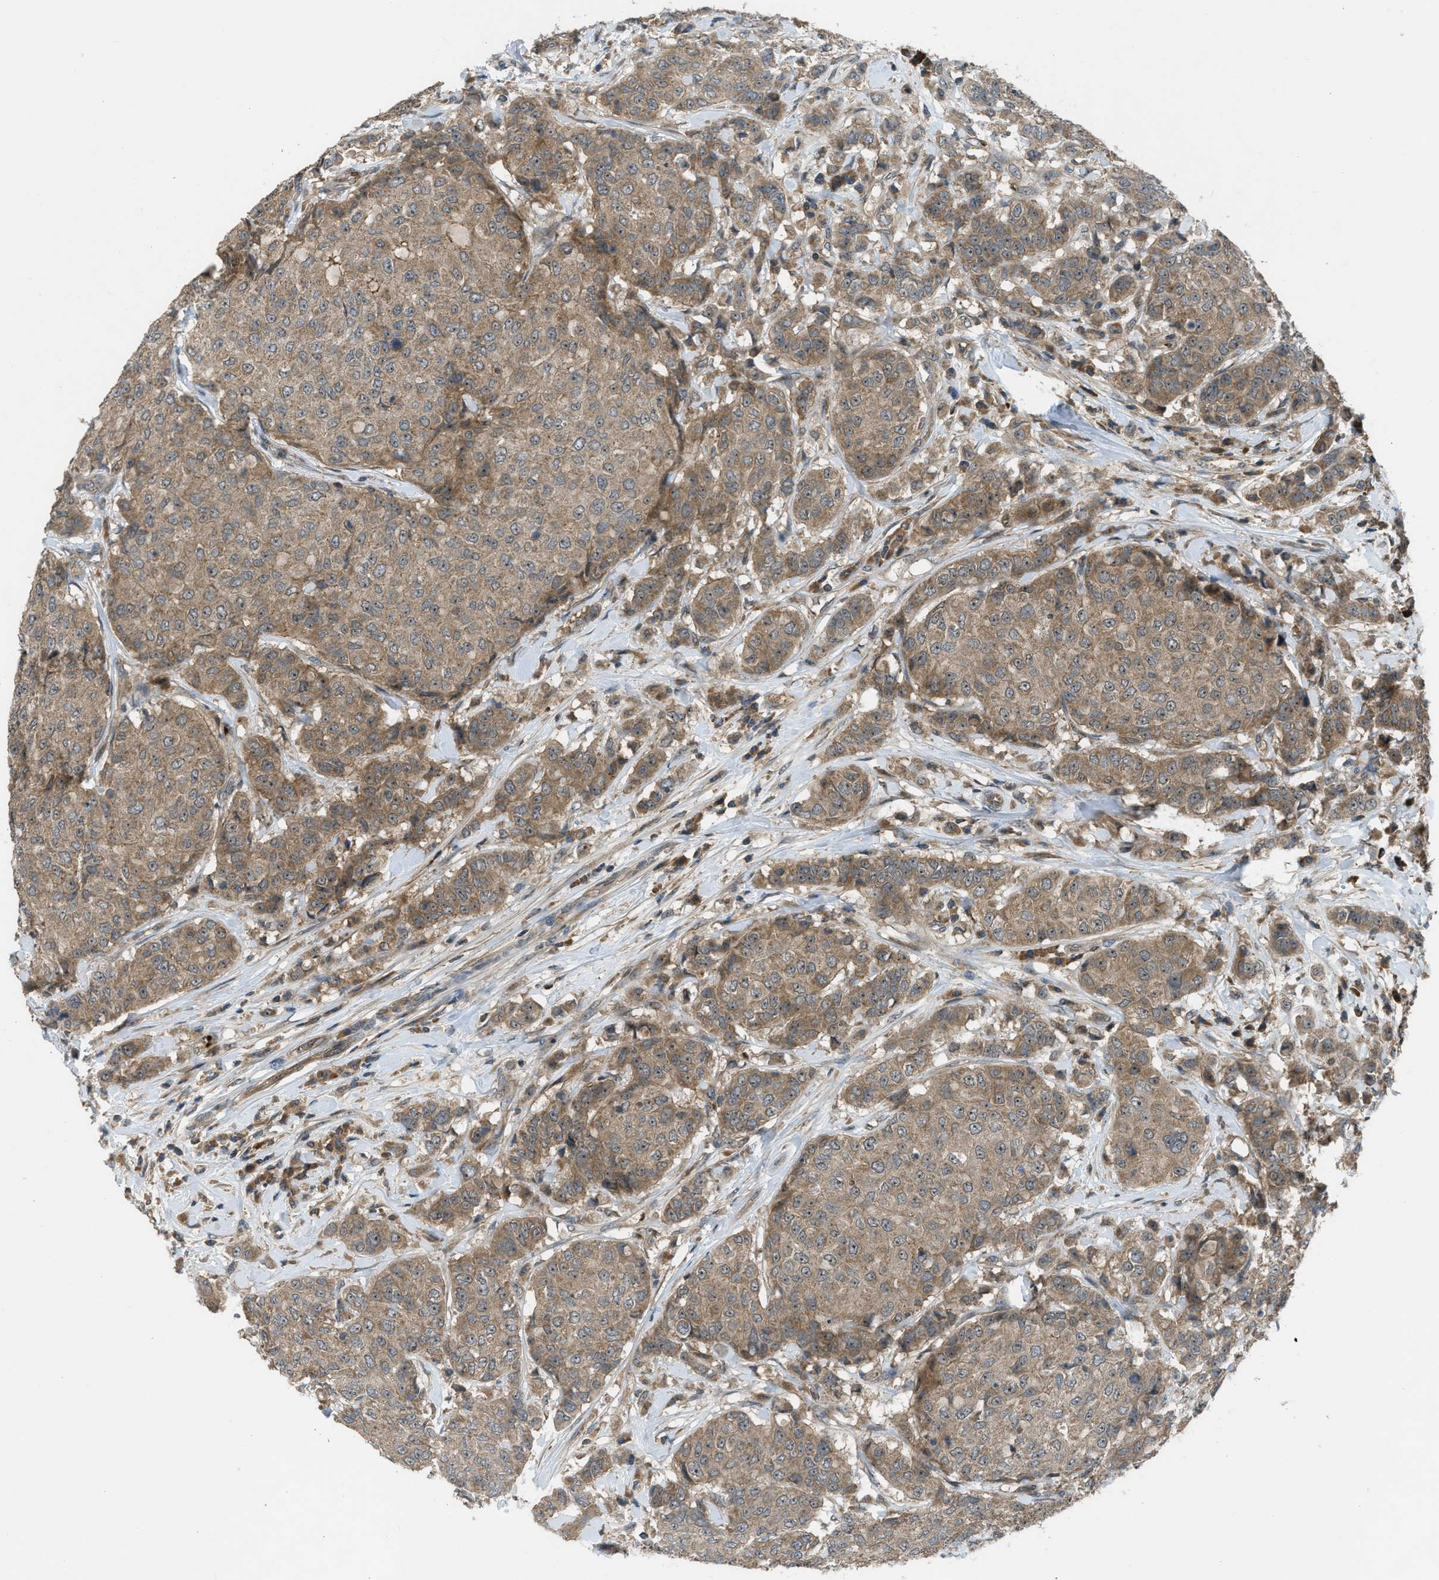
{"staining": {"intensity": "moderate", "quantity": ">75%", "location": "cytoplasmic/membranous"}, "tissue": "breast cancer", "cell_type": "Tumor cells", "image_type": "cancer", "snomed": [{"axis": "morphology", "description": "Duct carcinoma"}, {"axis": "topography", "description": "Breast"}], "caption": "Breast infiltrating ductal carcinoma stained for a protein displays moderate cytoplasmic/membranous positivity in tumor cells.", "gene": "ZNF71", "patient": {"sex": "female", "age": 27}}